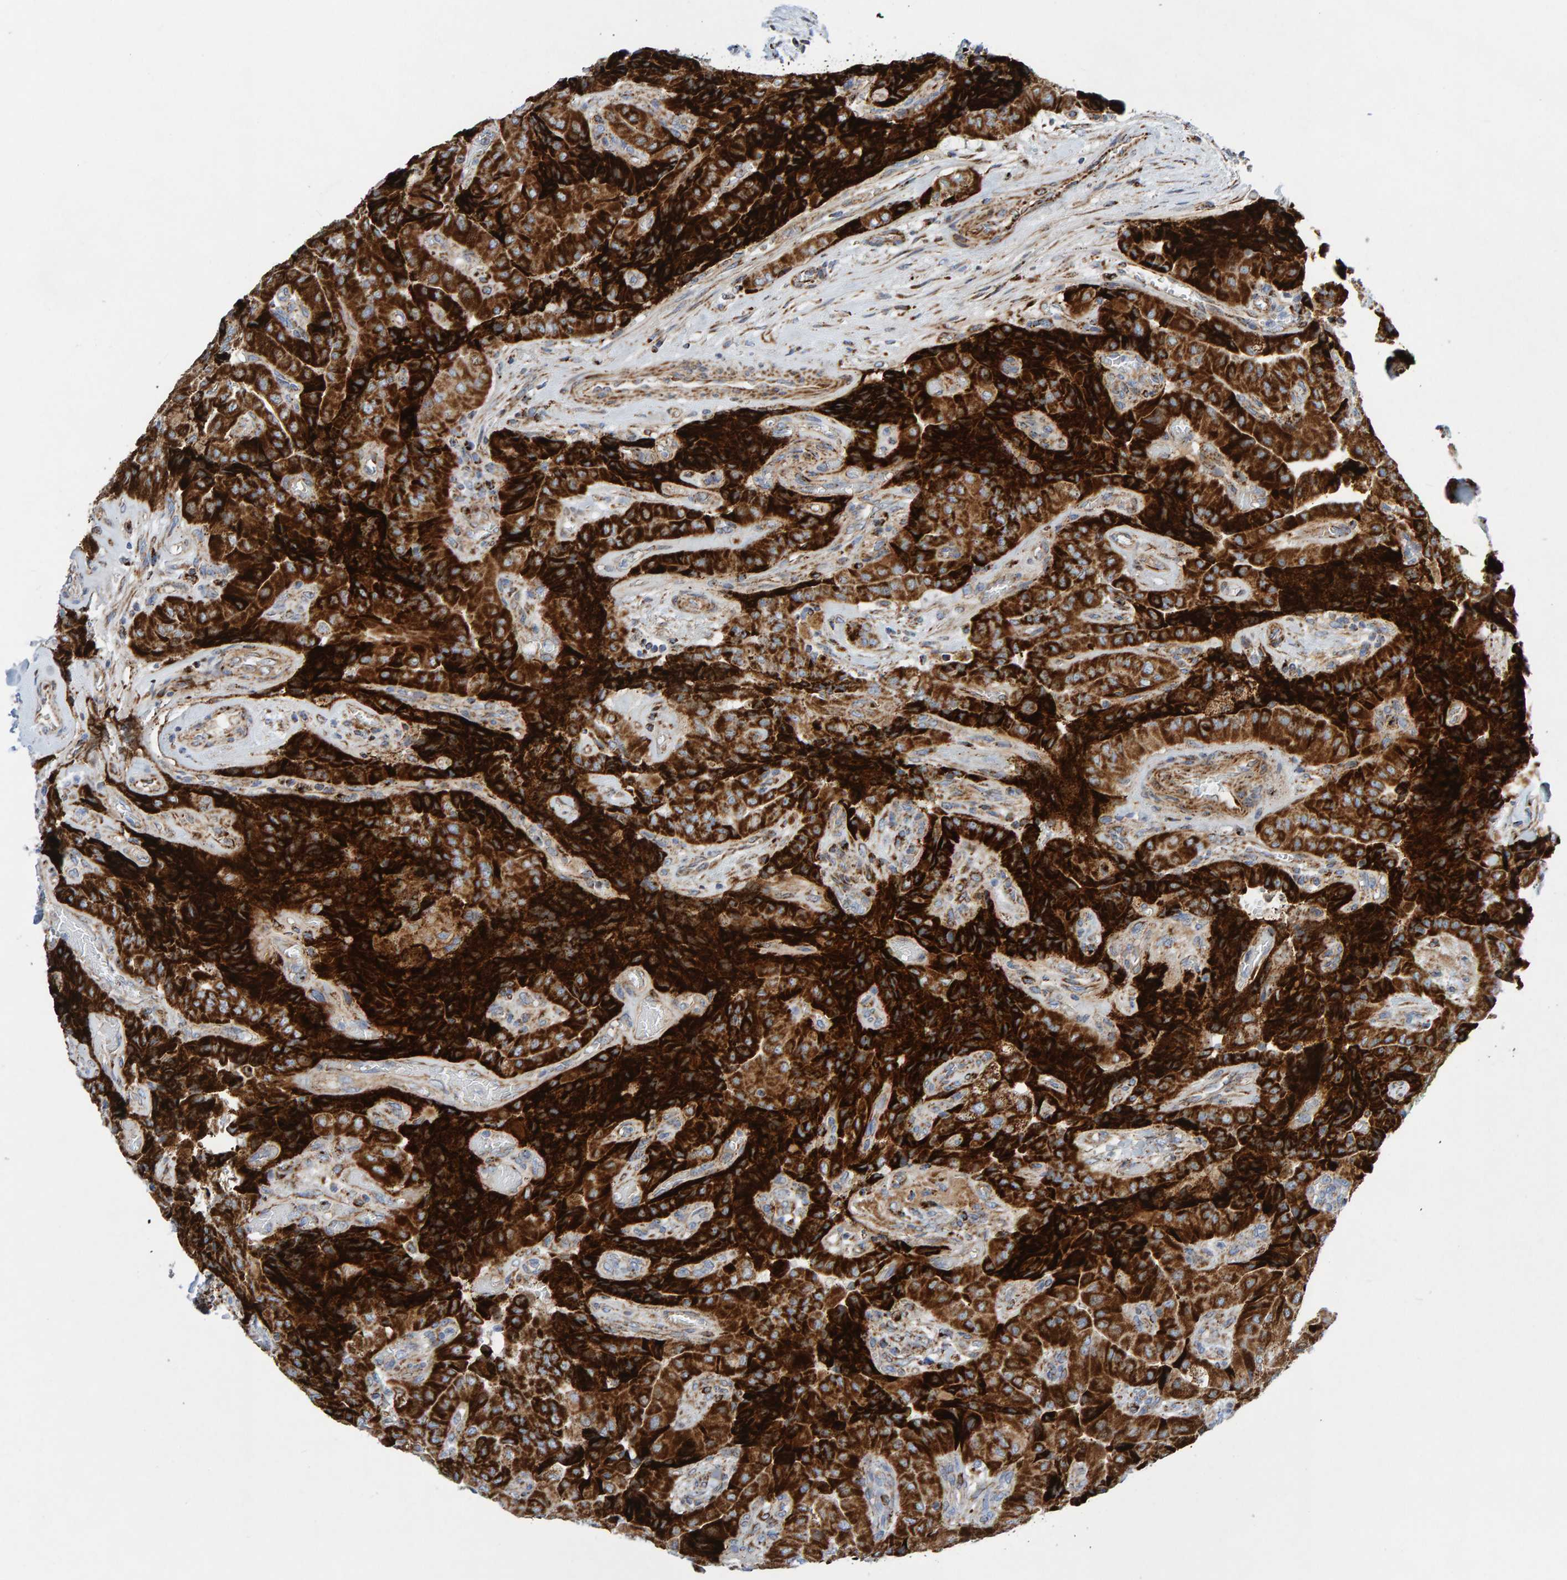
{"staining": {"intensity": "strong", "quantity": ">75%", "location": "cytoplasmic/membranous"}, "tissue": "thyroid cancer", "cell_type": "Tumor cells", "image_type": "cancer", "snomed": [{"axis": "morphology", "description": "Papillary adenocarcinoma, NOS"}, {"axis": "topography", "description": "Thyroid gland"}], "caption": "High-power microscopy captured an IHC image of thyroid cancer (papillary adenocarcinoma), revealing strong cytoplasmic/membranous expression in about >75% of tumor cells.", "gene": "GGTA1", "patient": {"sex": "female", "age": 59}}